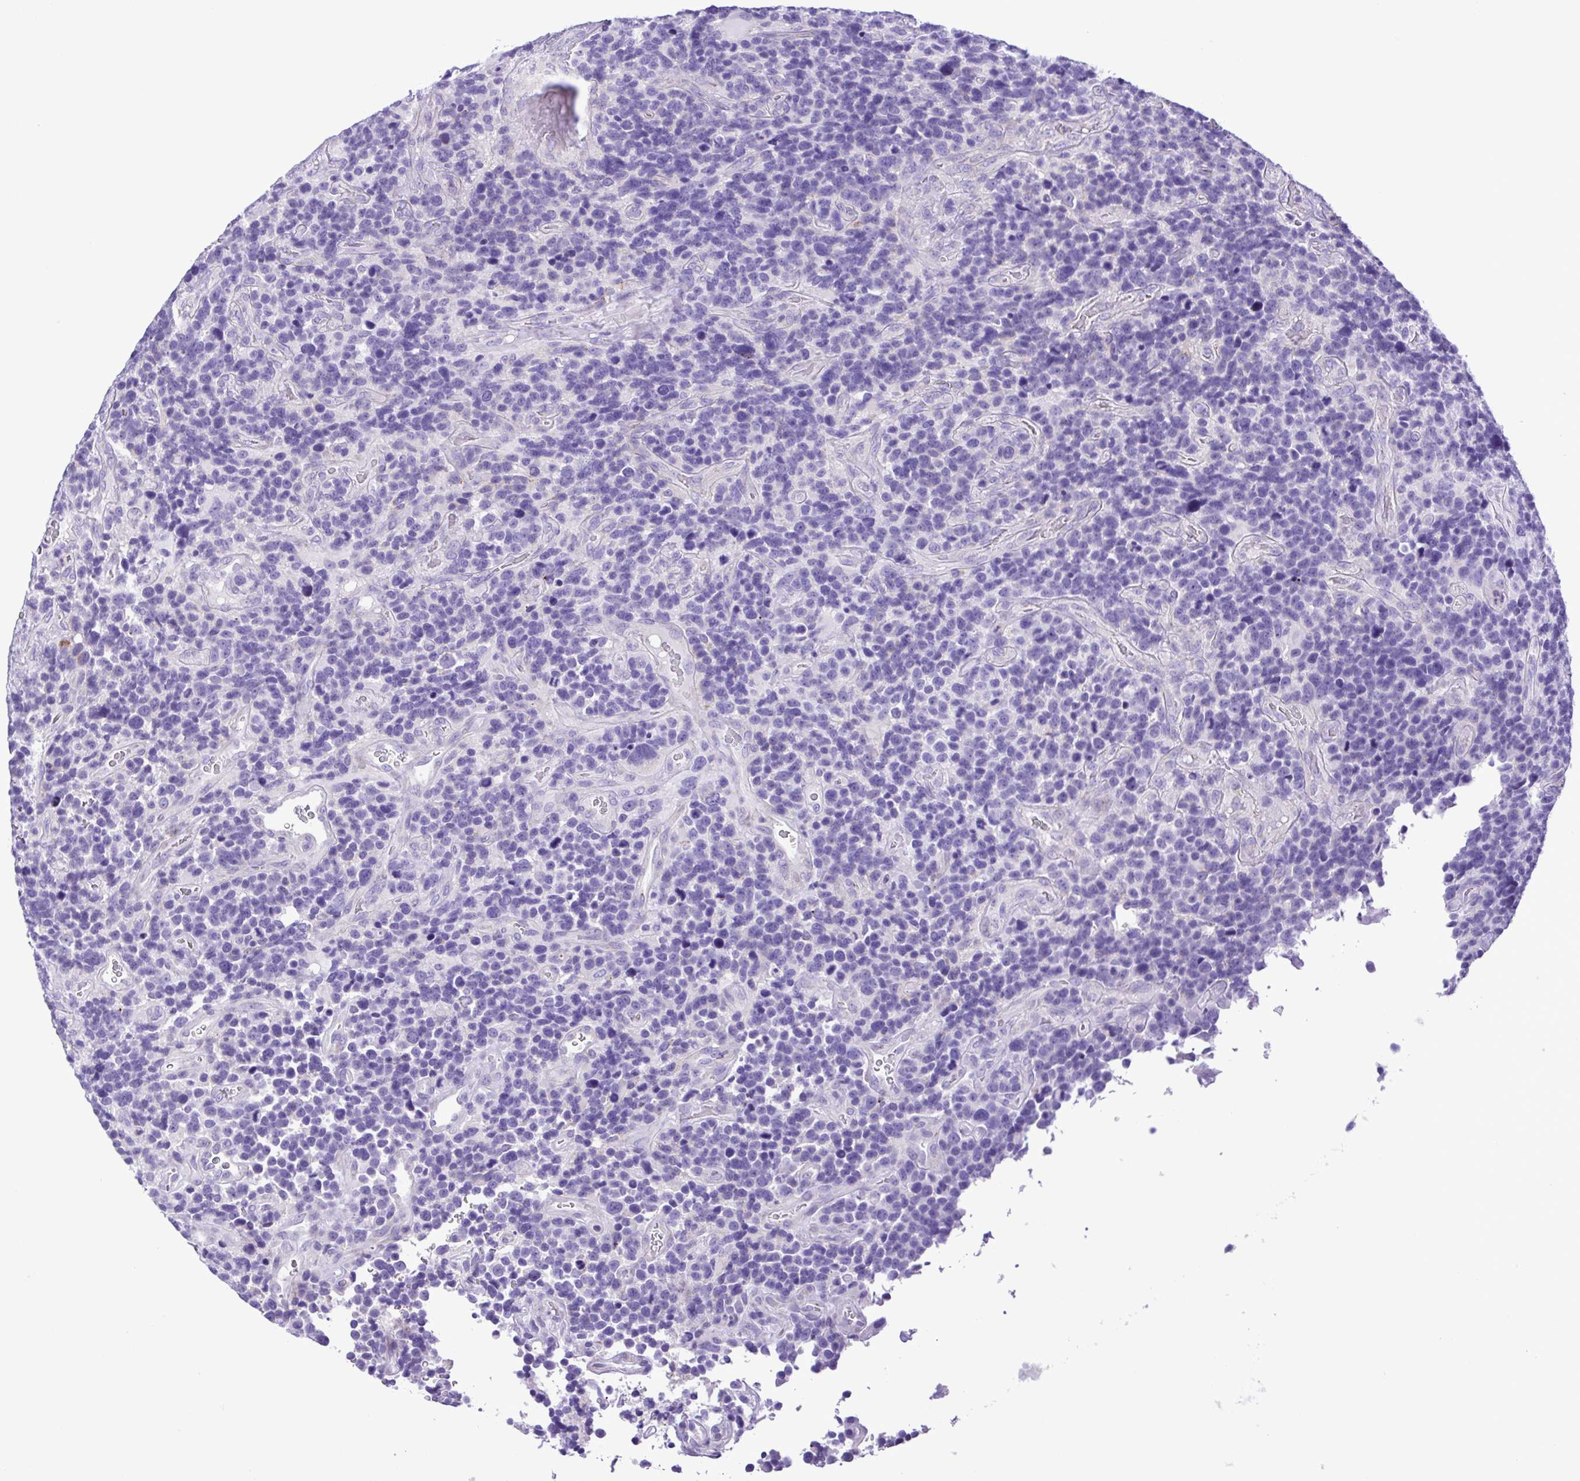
{"staining": {"intensity": "negative", "quantity": "none", "location": "none"}, "tissue": "glioma", "cell_type": "Tumor cells", "image_type": "cancer", "snomed": [{"axis": "morphology", "description": "Glioma, malignant, High grade"}, {"axis": "topography", "description": "Brain"}], "caption": "This is an immunohistochemistry (IHC) histopathology image of glioma. There is no expression in tumor cells.", "gene": "SYT1", "patient": {"sex": "male", "age": 33}}